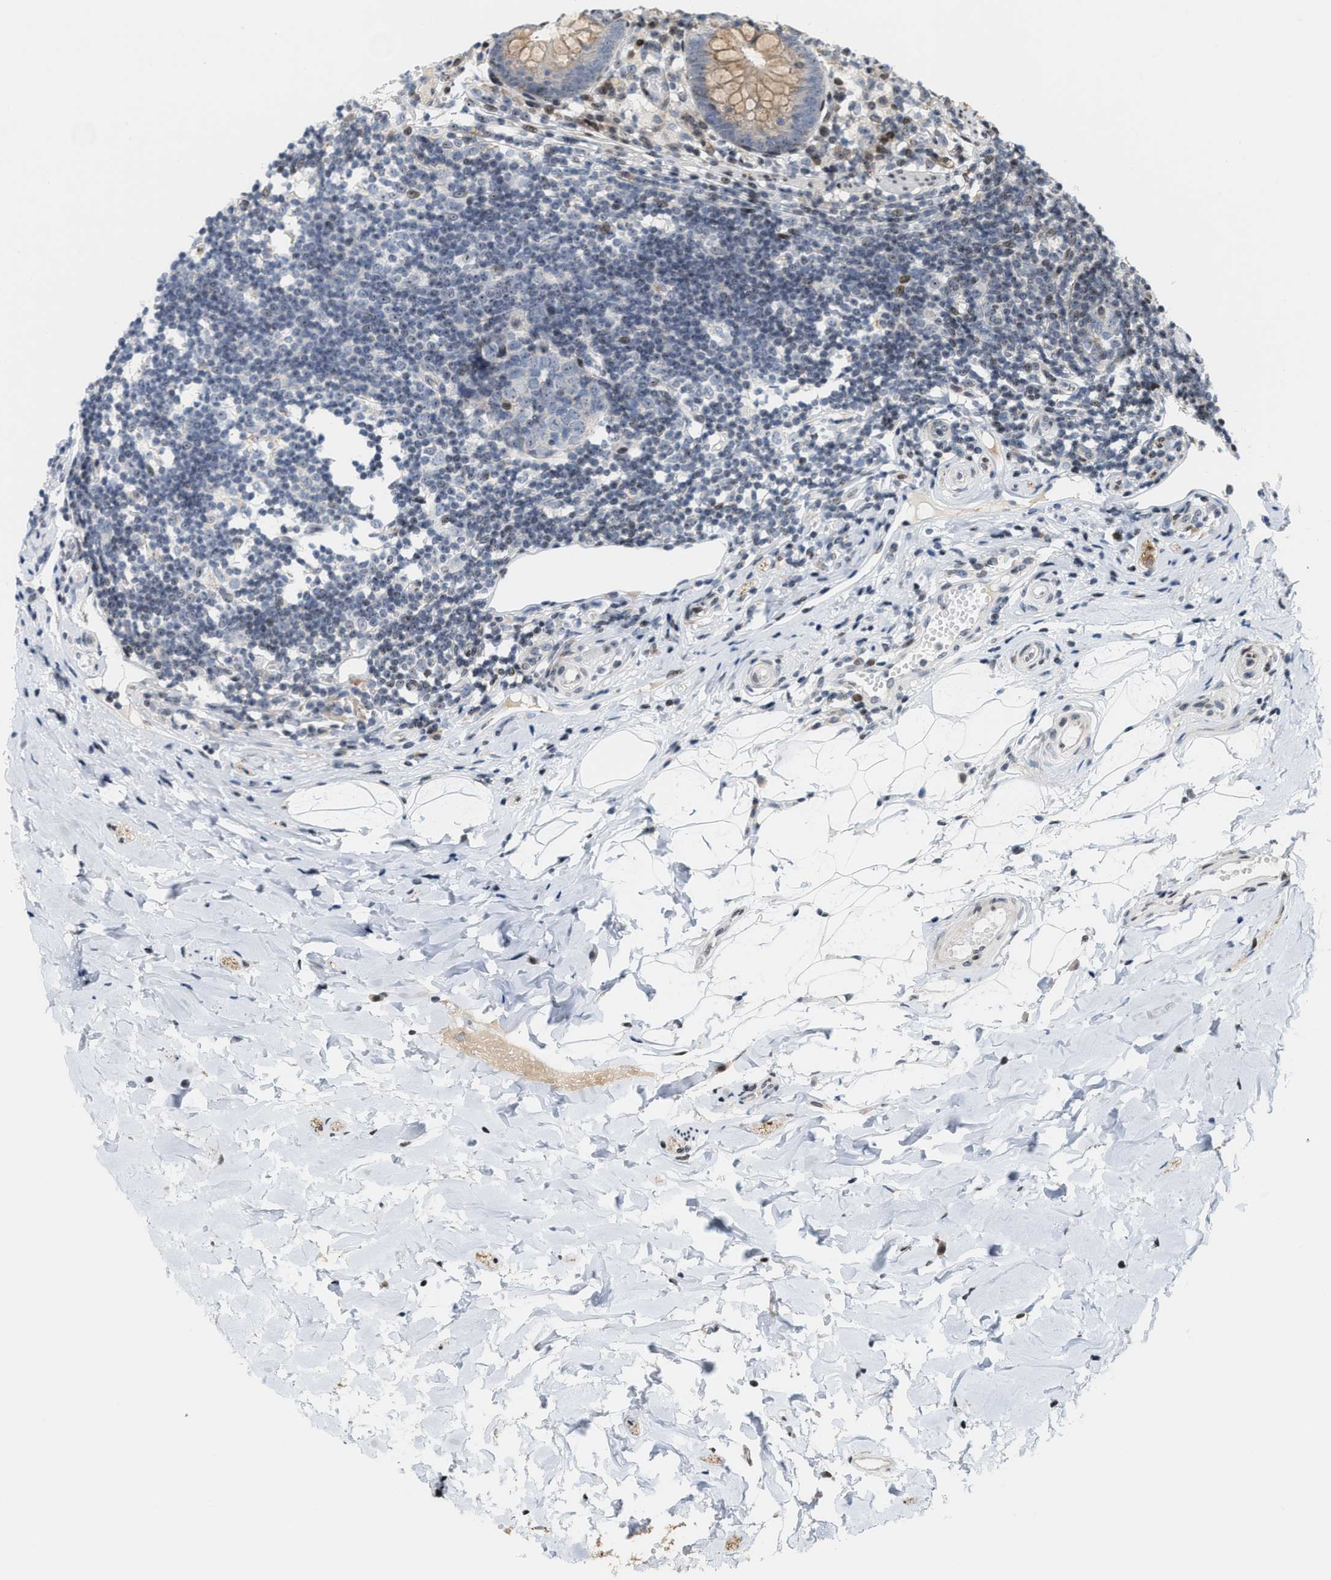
{"staining": {"intensity": "moderate", "quantity": ">75%", "location": "cytoplasmic/membranous"}, "tissue": "appendix", "cell_type": "Glandular cells", "image_type": "normal", "snomed": [{"axis": "morphology", "description": "Normal tissue, NOS"}, {"axis": "topography", "description": "Appendix"}], "caption": "Moderate cytoplasmic/membranous positivity for a protein is seen in approximately >75% of glandular cells of unremarkable appendix using immunohistochemistry (IHC).", "gene": "PDZD2", "patient": {"sex": "female", "age": 20}}